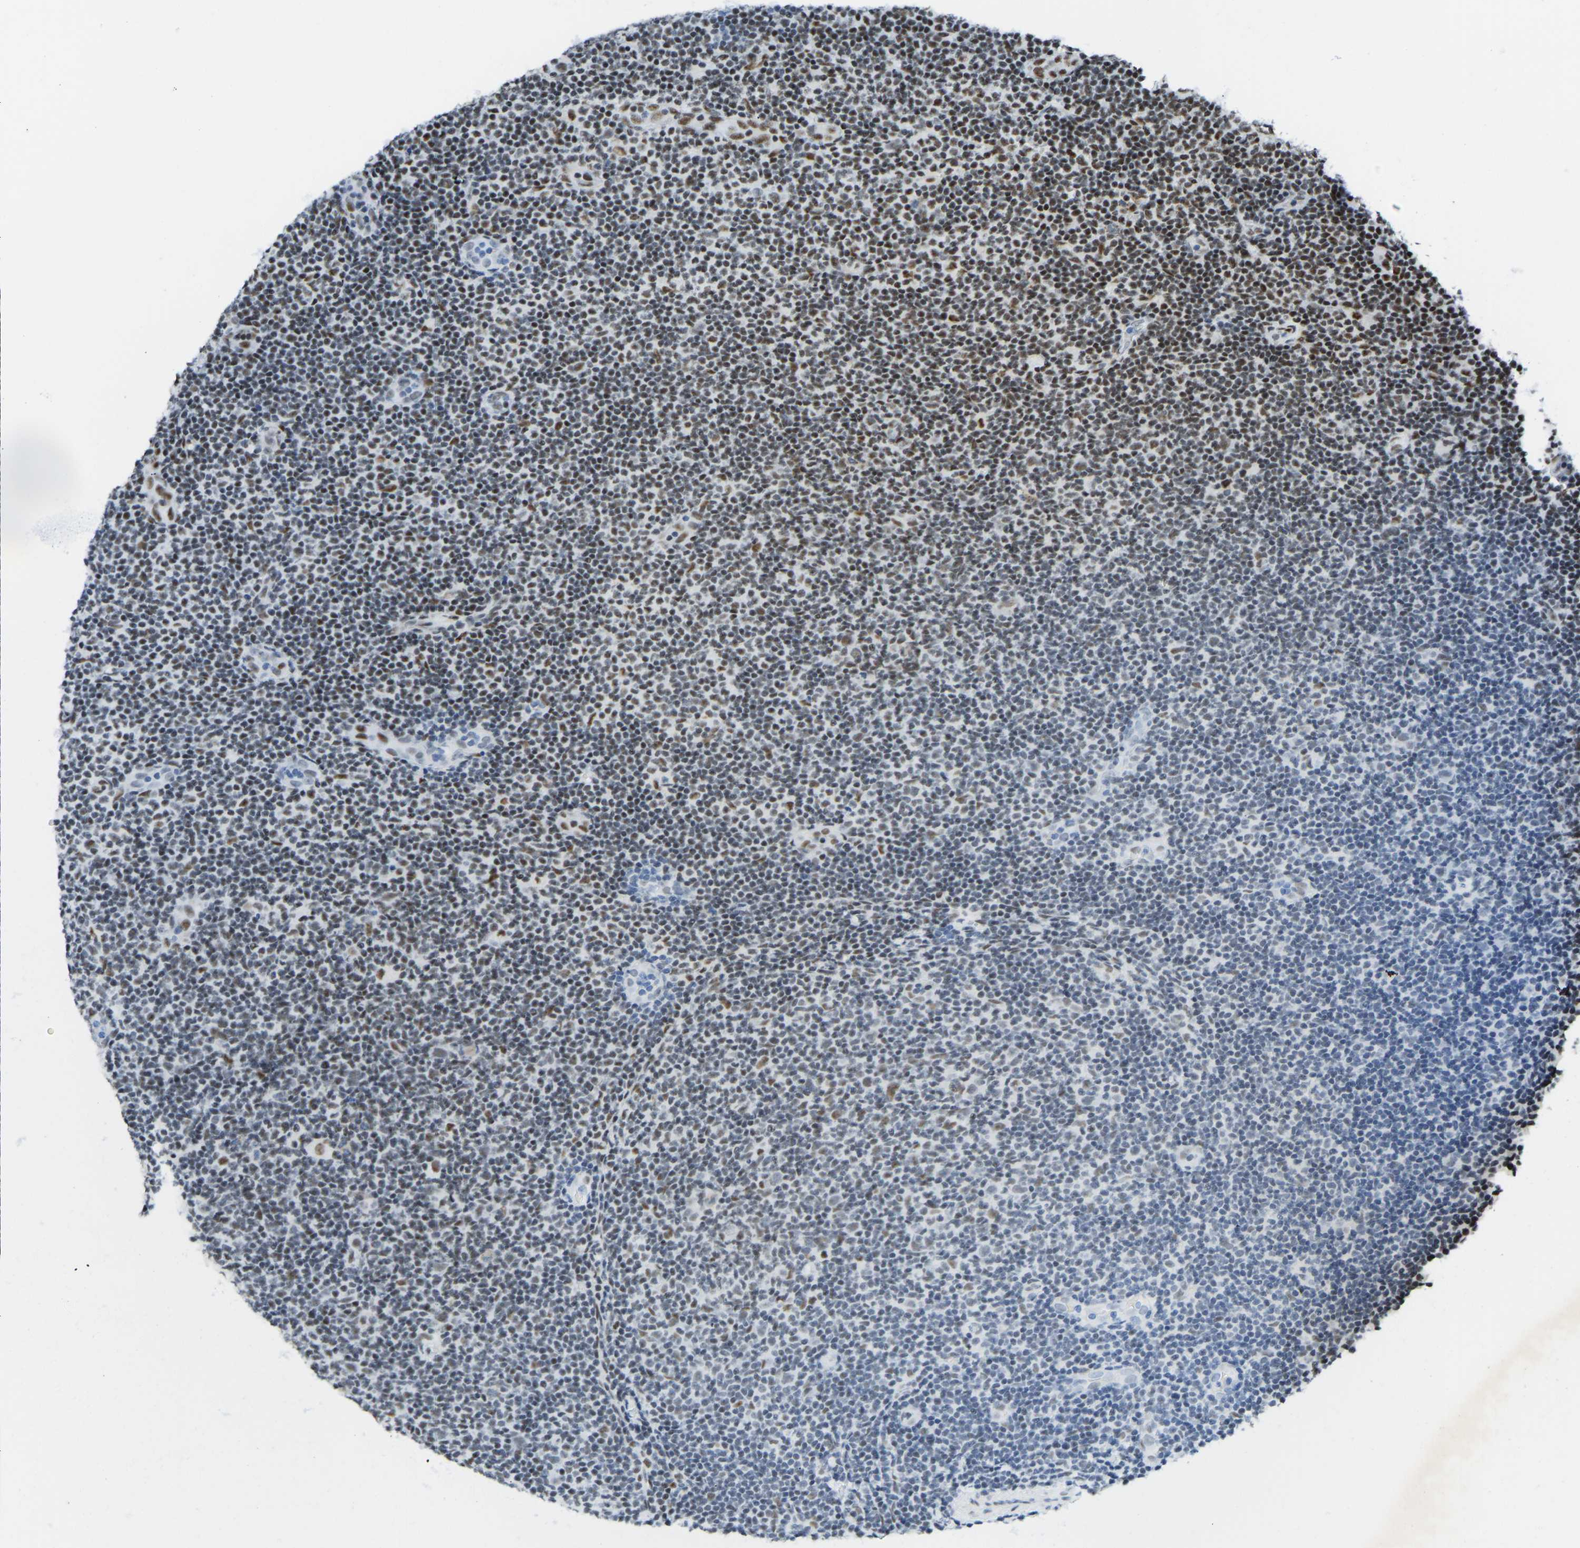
{"staining": {"intensity": "moderate", "quantity": "25%-75%", "location": "nuclear"}, "tissue": "lymphoma", "cell_type": "Tumor cells", "image_type": "cancer", "snomed": [{"axis": "morphology", "description": "Malignant lymphoma, non-Hodgkin's type, Low grade"}, {"axis": "topography", "description": "Lymph node"}], "caption": "Protein staining reveals moderate nuclear positivity in approximately 25%-75% of tumor cells in lymphoma.", "gene": "FOXK1", "patient": {"sex": "male", "age": 83}}